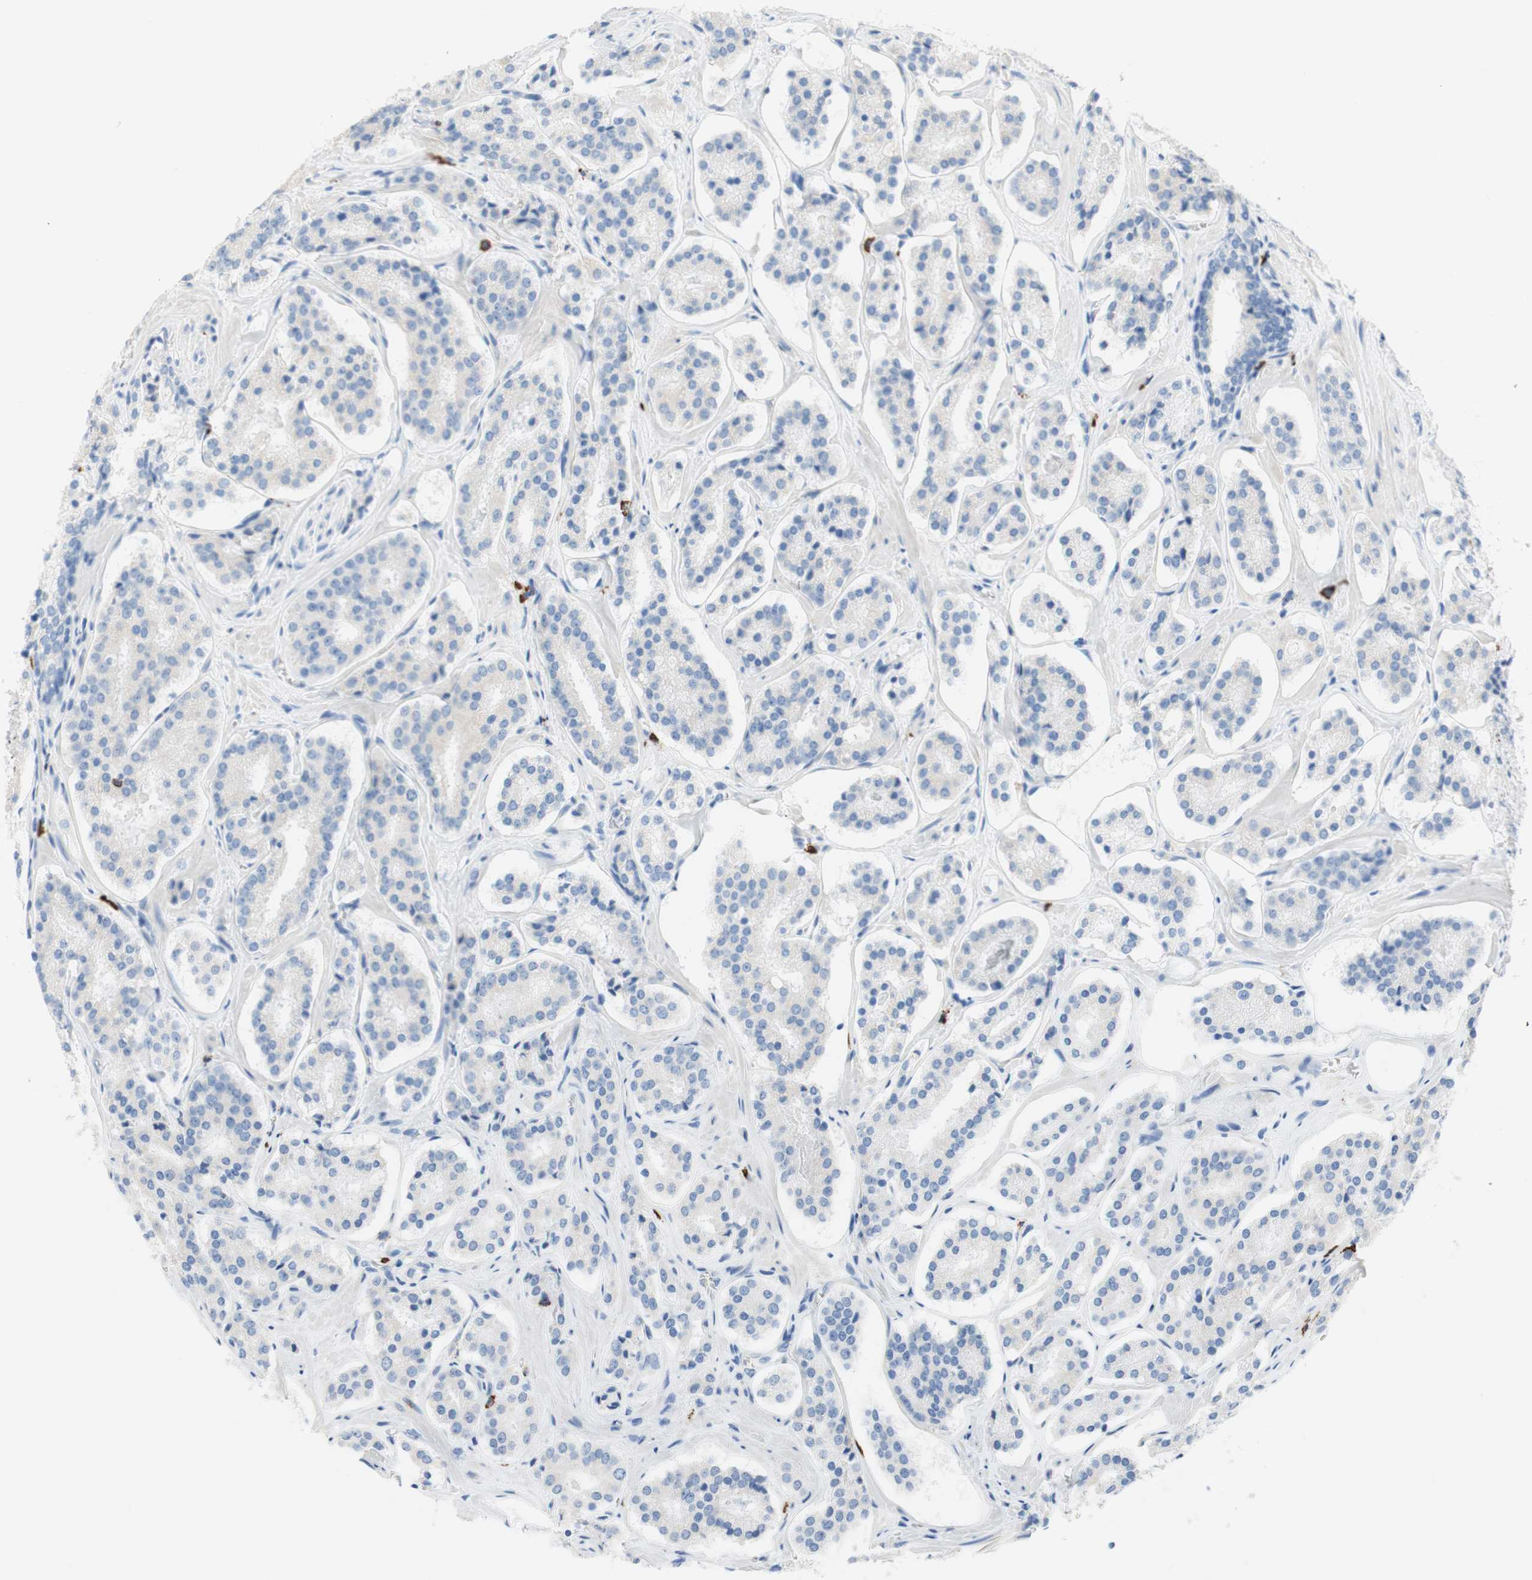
{"staining": {"intensity": "negative", "quantity": "none", "location": "none"}, "tissue": "prostate cancer", "cell_type": "Tumor cells", "image_type": "cancer", "snomed": [{"axis": "morphology", "description": "Adenocarcinoma, High grade"}, {"axis": "topography", "description": "Prostate"}], "caption": "Tumor cells are negative for protein expression in human prostate cancer (adenocarcinoma (high-grade)). Brightfield microscopy of immunohistochemistry (IHC) stained with DAB (3,3'-diaminobenzidine) (brown) and hematoxylin (blue), captured at high magnification.", "gene": "CEACAM1", "patient": {"sex": "male", "age": 60}}